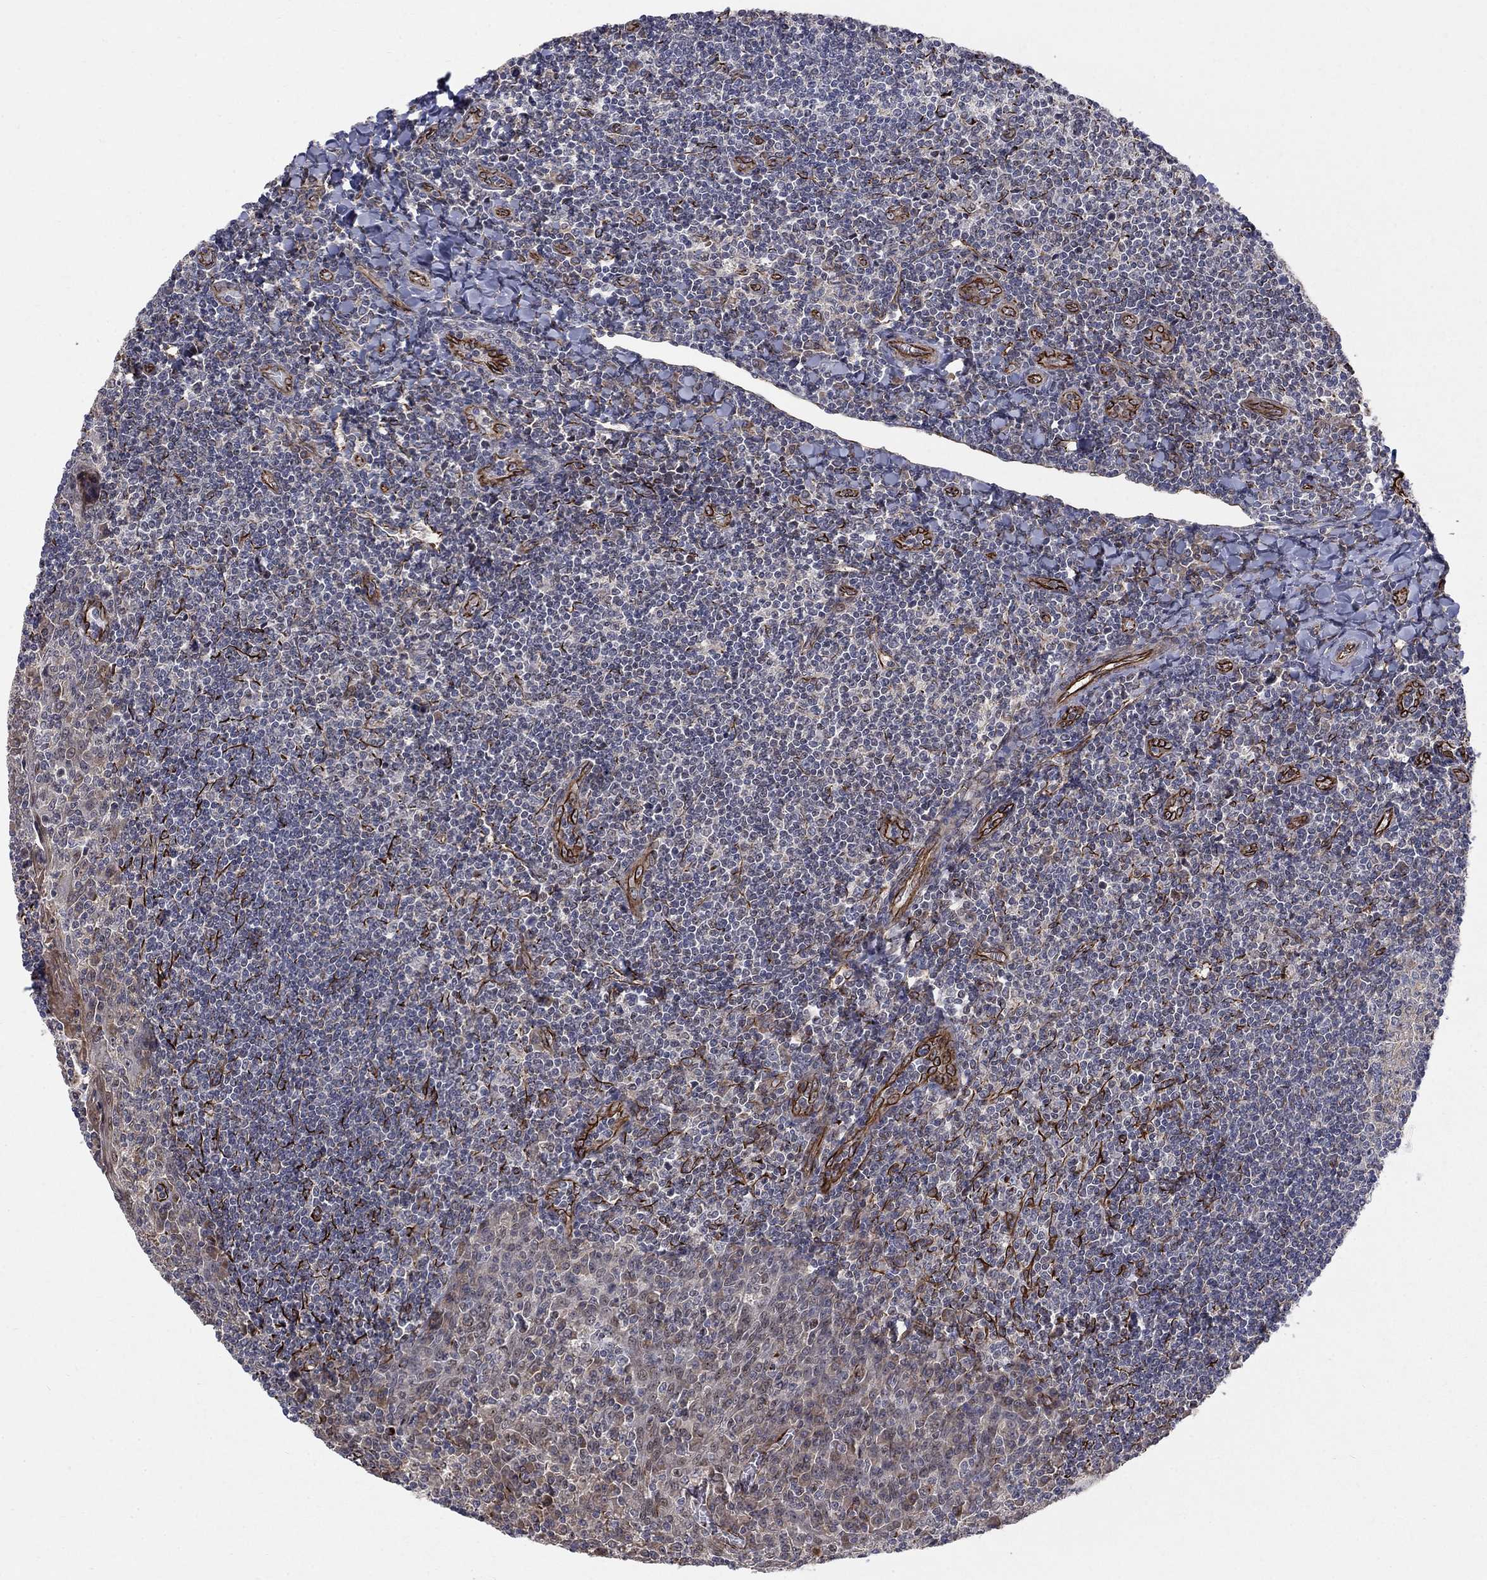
{"staining": {"intensity": "negative", "quantity": "none", "location": "none"}, "tissue": "tonsil", "cell_type": "Germinal center cells", "image_type": "normal", "snomed": [{"axis": "morphology", "description": "Normal tissue, NOS"}, {"axis": "topography", "description": "Tonsil"}], "caption": "IHC image of benign human tonsil stained for a protein (brown), which exhibits no staining in germinal center cells.", "gene": "MSRA", "patient": {"sex": "female", "age": 12}}